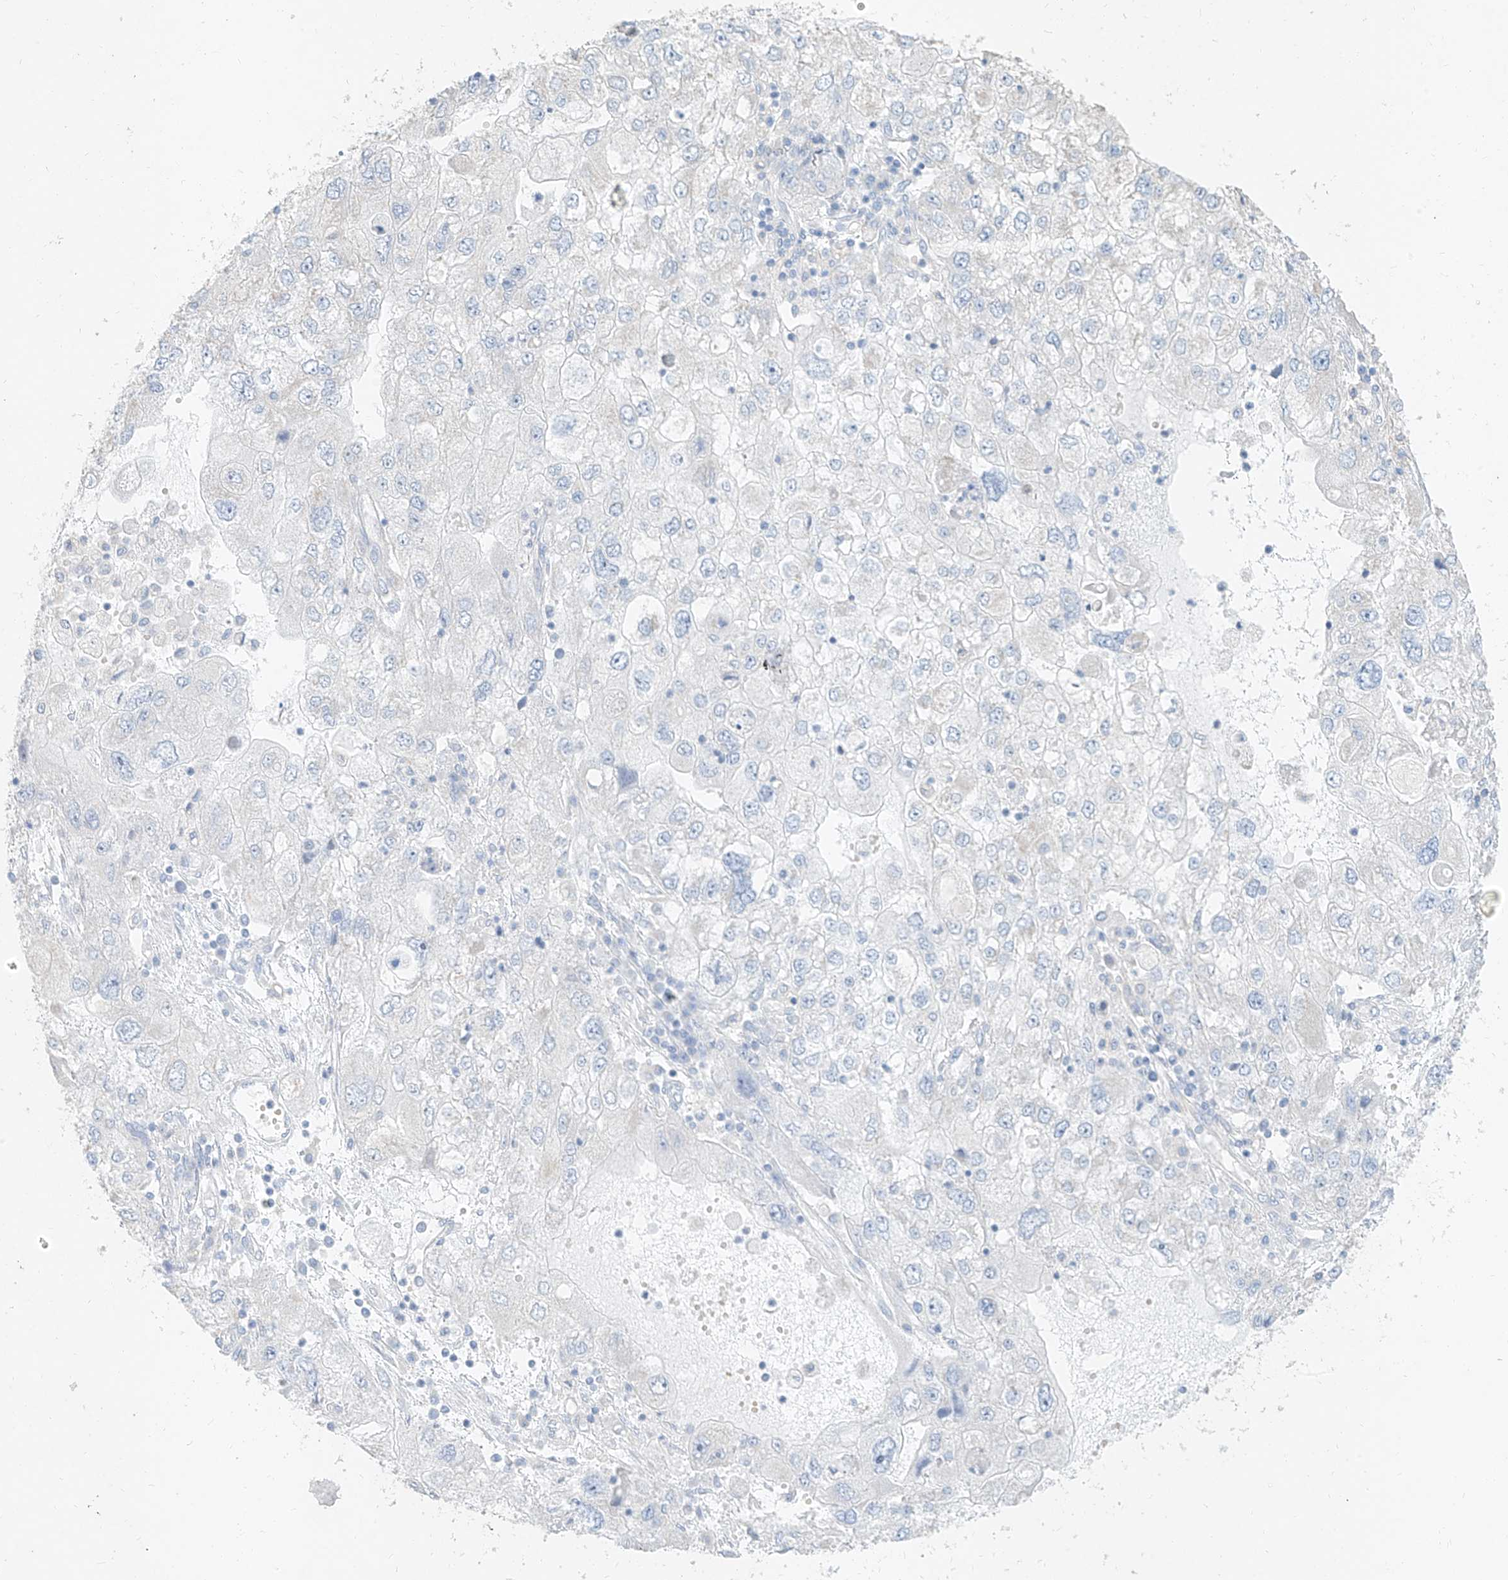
{"staining": {"intensity": "negative", "quantity": "none", "location": "none"}, "tissue": "endometrial cancer", "cell_type": "Tumor cells", "image_type": "cancer", "snomed": [{"axis": "morphology", "description": "Adenocarcinoma, NOS"}, {"axis": "topography", "description": "Endometrium"}], "caption": "This is a image of immunohistochemistry staining of adenocarcinoma (endometrial), which shows no staining in tumor cells. The staining was performed using DAB (3,3'-diaminobenzidine) to visualize the protein expression in brown, while the nuclei were stained in blue with hematoxylin (Magnification: 20x).", "gene": "ZZEF1", "patient": {"sex": "female", "age": 49}}